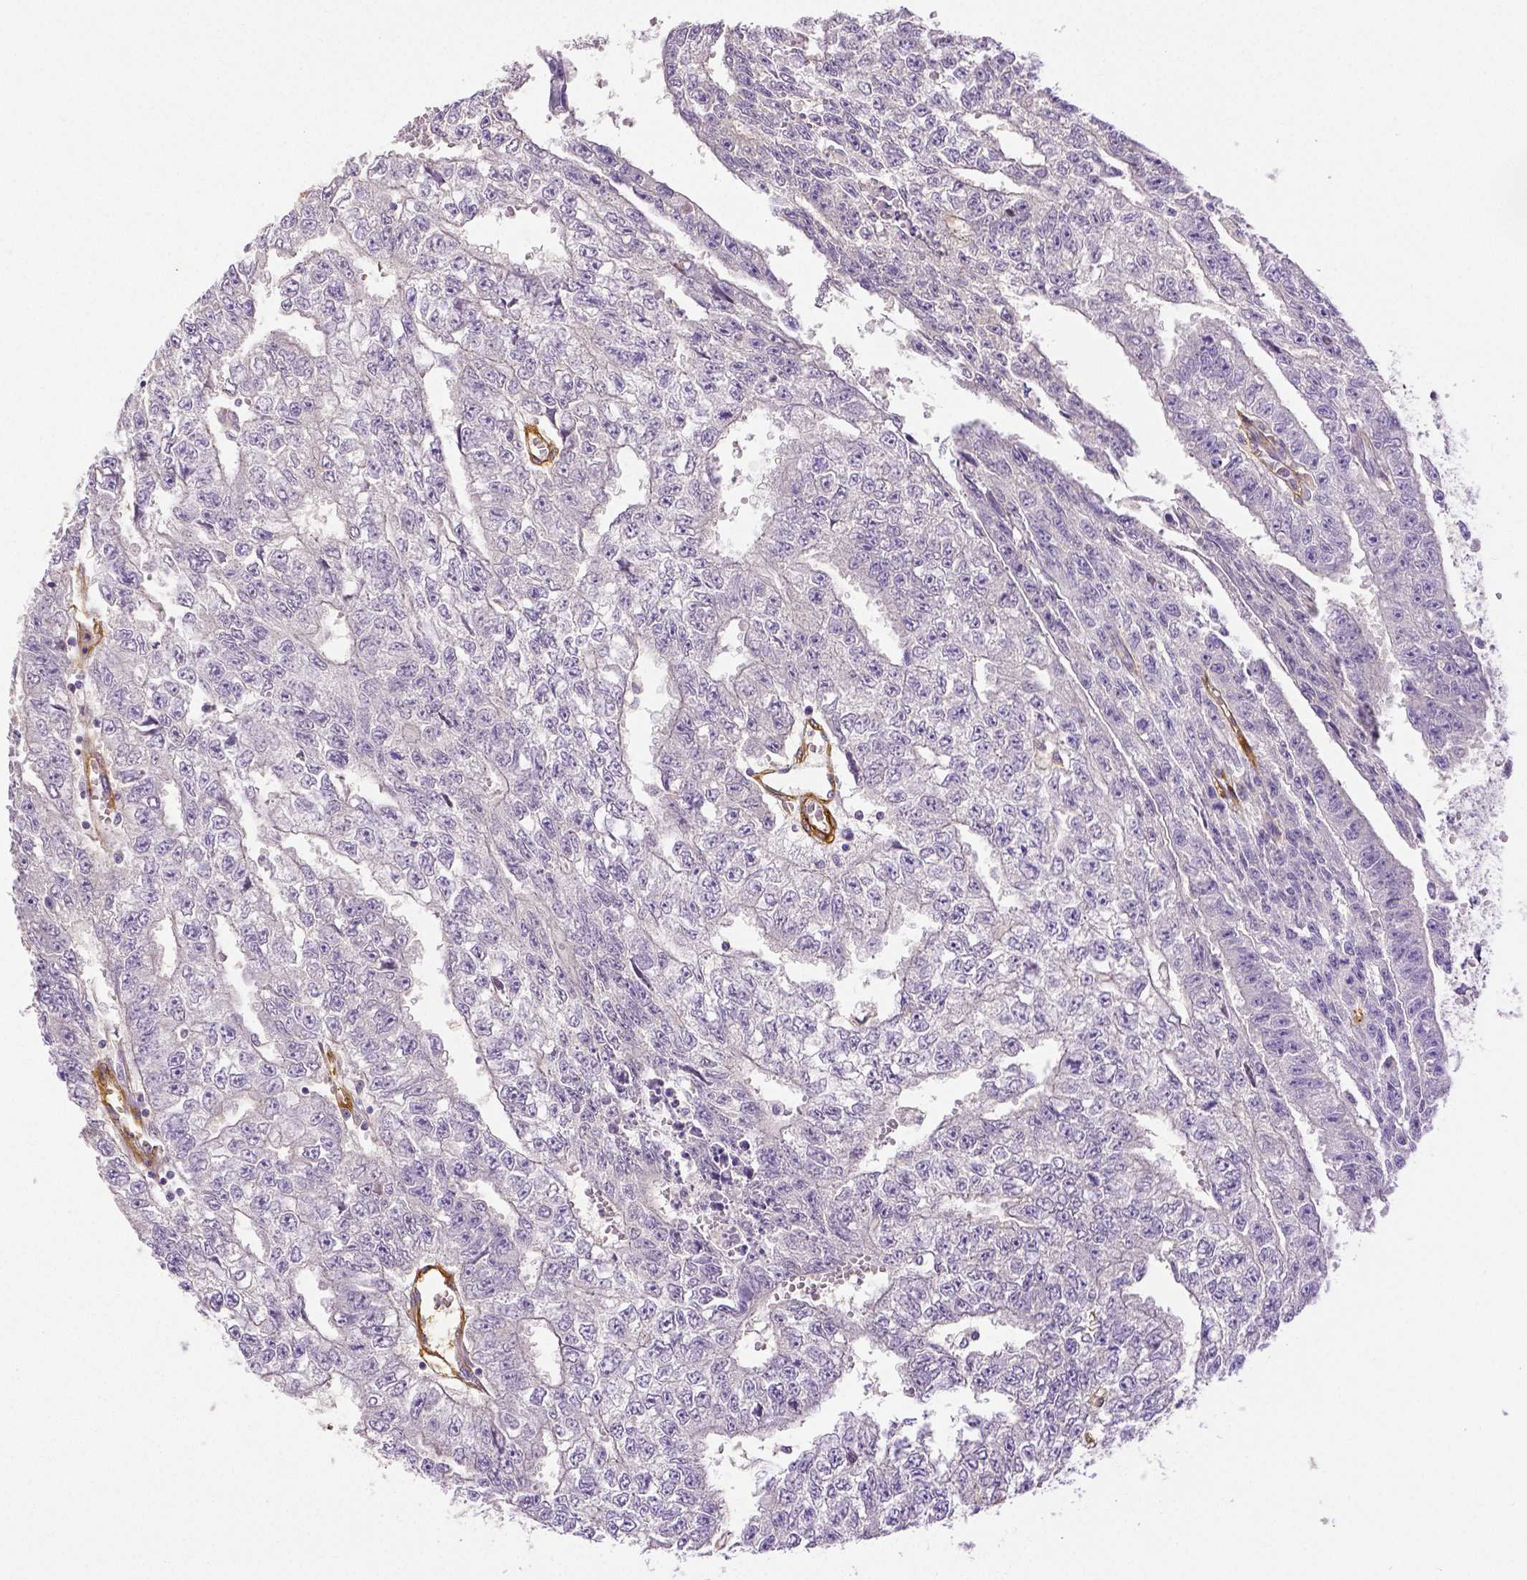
{"staining": {"intensity": "negative", "quantity": "none", "location": "none"}, "tissue": "testis cancer", "cell_type": "Tumor cells", "image_type": "cancer", "snomed": [{"axis": "morphology", "description": "Carcinoma, Embryonal, NOS"}, {"axis": "morphology", "description": "Teratoma, malignant, NOS"}, {"axis": "topography", "description": "Testis"}], "caption": "The immunohistochemistry micrograph has no significant staining in tumor cells of testis cancer (embryonal carcinoma) tissue.", "gene": "THY1", "patient": {"sex": "male", "age": 24}}